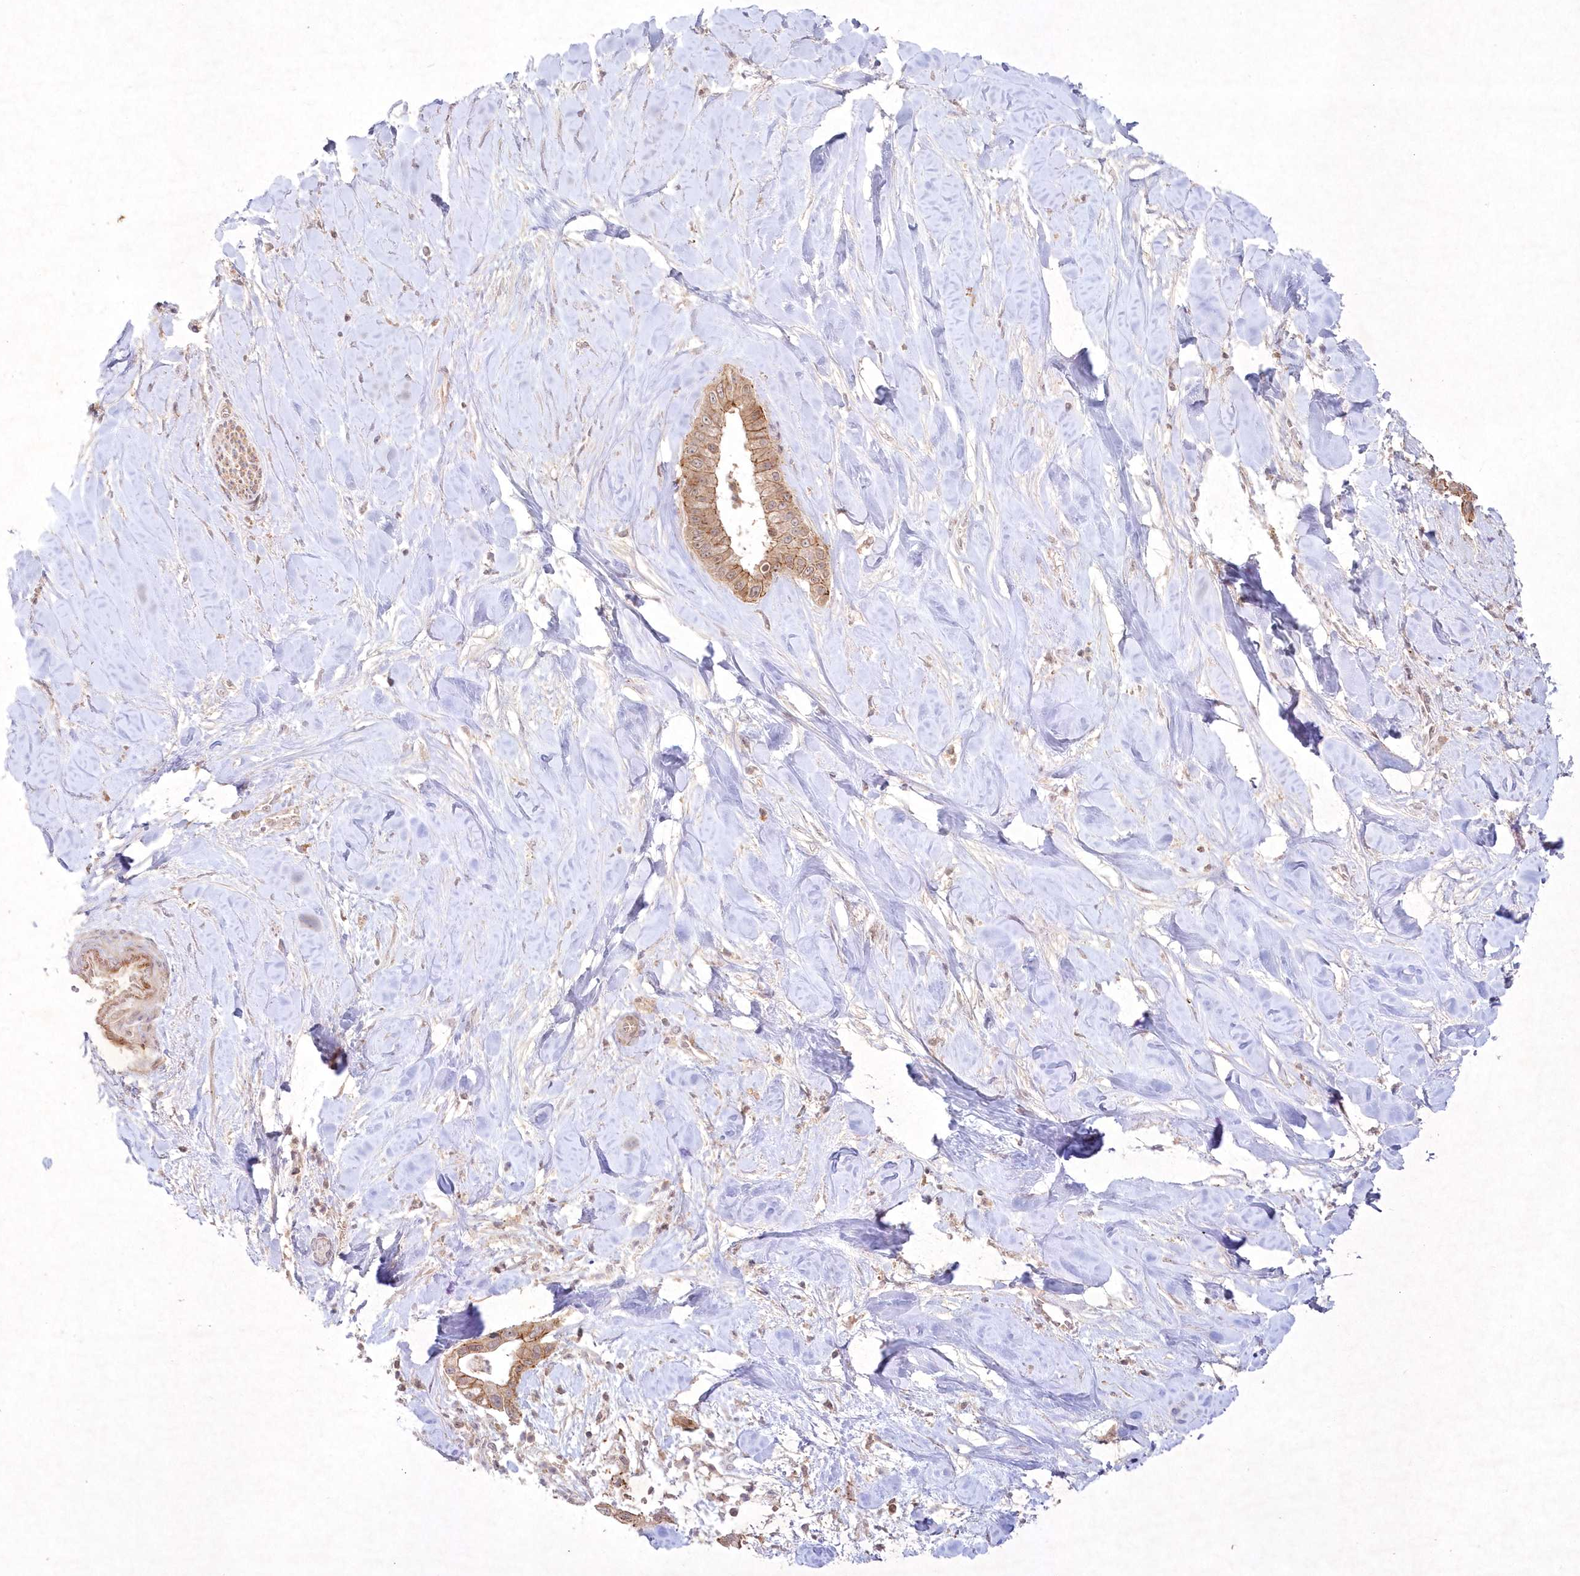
{"staining": {"intensity": "strong", "quantity": ">75%", "location": "cytoplasmic/membranous"}, "tissue": "liver cancer", "cell_type": "Tumor cells", "image_type": "cancer", "snomed": [{"axis": "morphology", "description": "Cholangiocarcinoma"}, {"axis": "topography", "description": "Liver"}], "caption": "About >75% of tumor cells in liver cancer demonstrate strong cytoplasmic/membranous protein staining as visualized by brown immunohistochemical staining.", "gene": "TOGARAM2", "patient": {"sex": "female", "age": 54}}